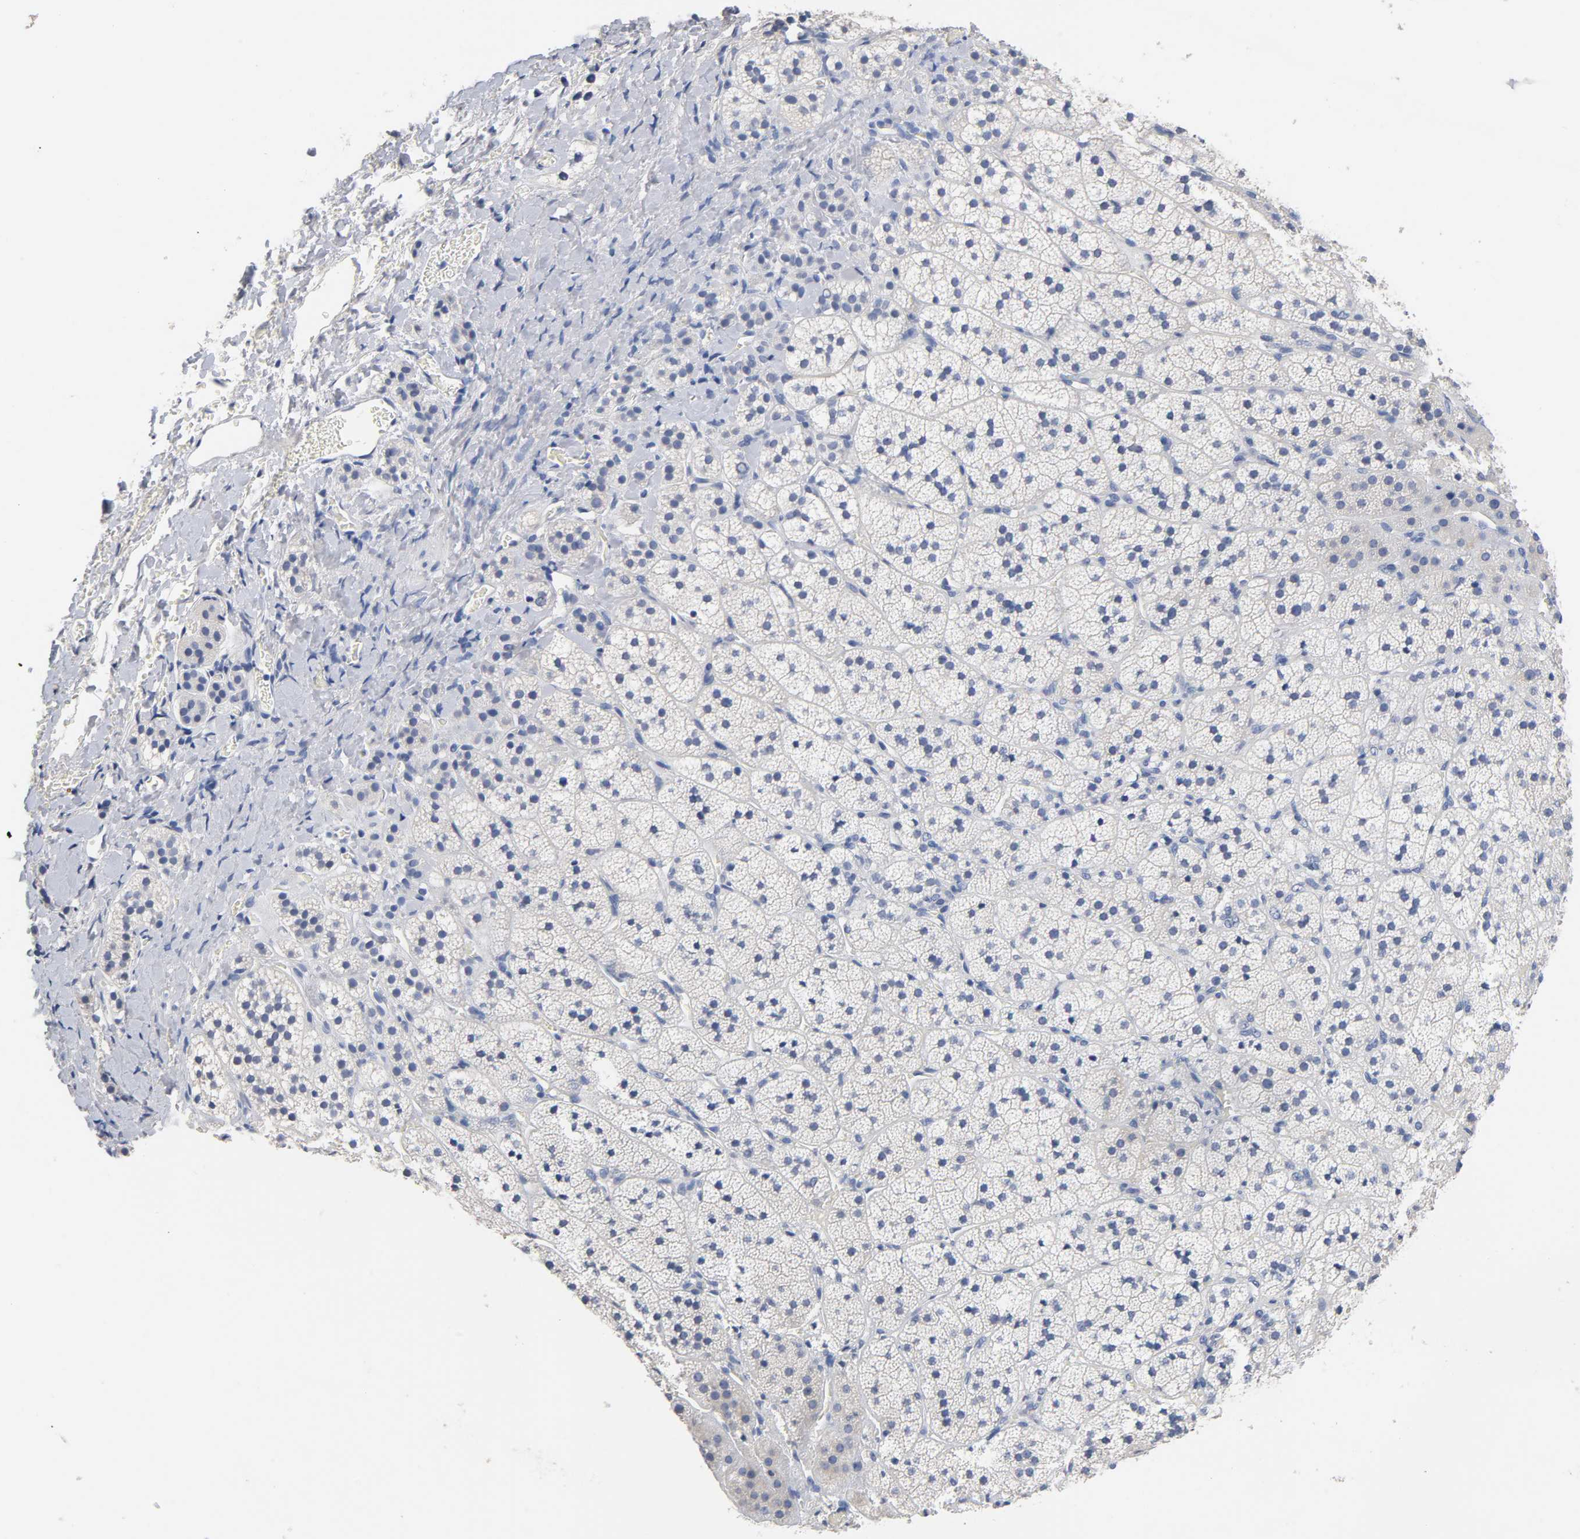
{"staining": {"intensity": "weak", "quantity": "<25%", "location": "cytoplasmic/membranous"}, "tissue": "adrenal gland", "cell_type": "Glandular cells", "image_type": "normal", "snomed": [{"axis": "morphology", "description": "Normal tissue, NOS"}, {"axis": "topography", "description": "Adrenal gland"}], "caption": "This is an IHC micrograph of unremarkable adrenal gland. There is no staining in glandular cells.", "gene": "ZCCHC13", "patient": {"sex": "female", "age": 44}}